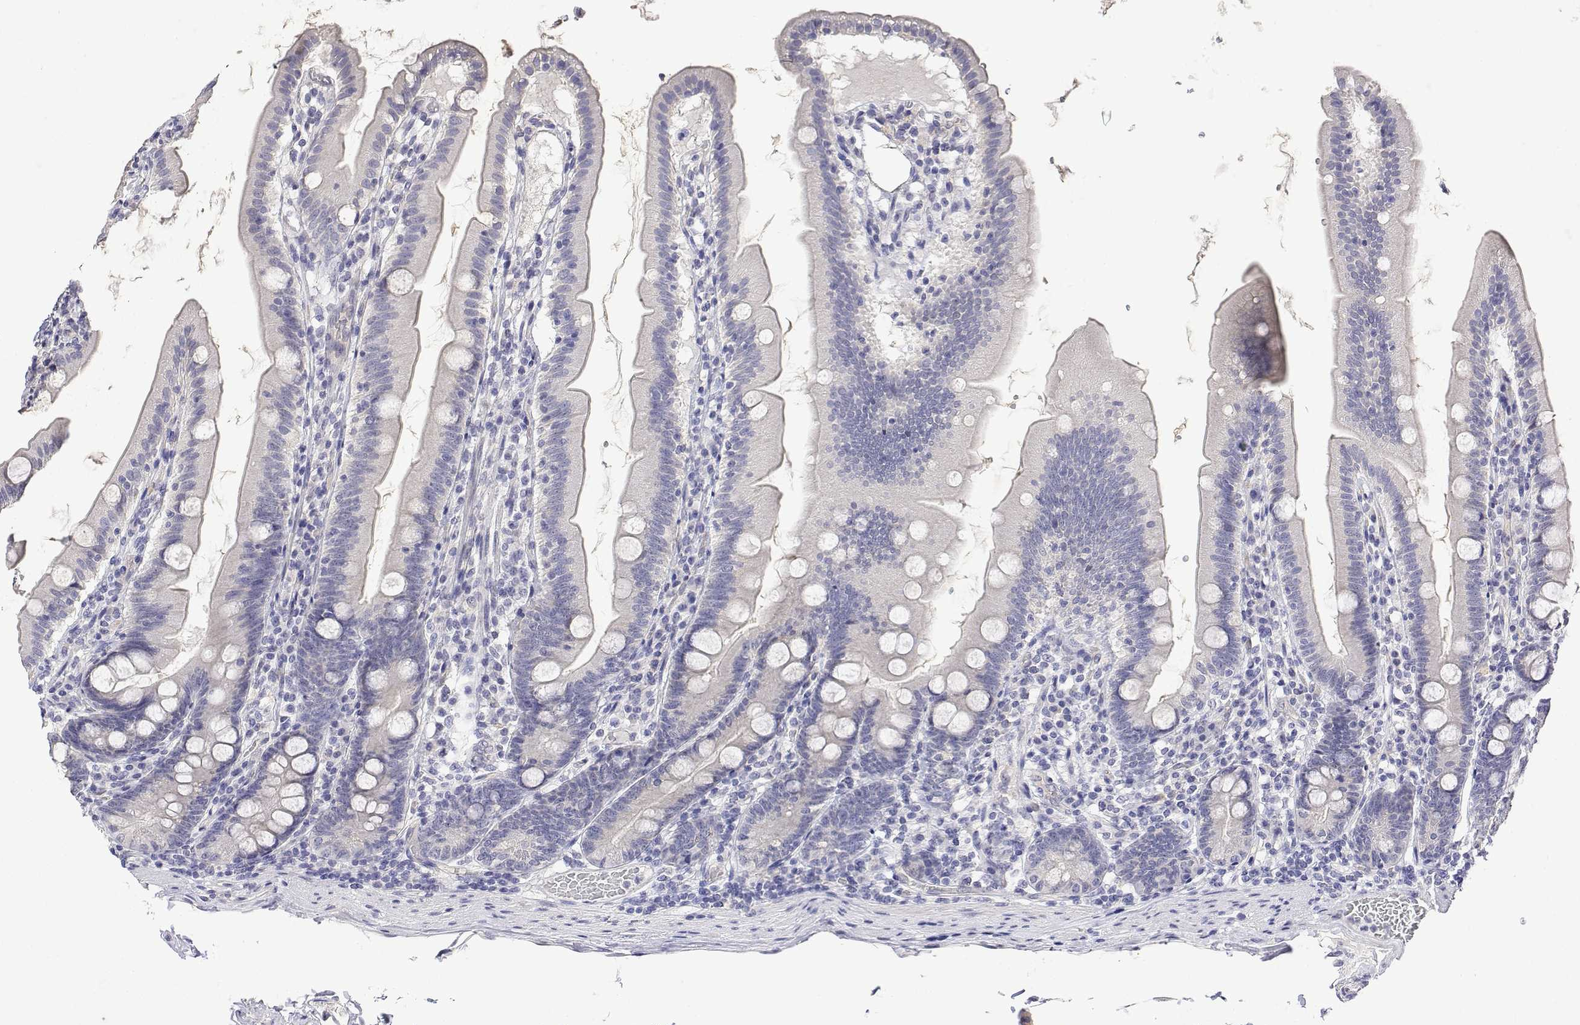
{"staining": {"intensity": "negative", "quantity": "none", "location": "none"}, "tissue": "duodenum", "cell_type": "Glandular cells", "image_type": "normal", "snomed": [{"axis": "morphology", "description": "Normal tissue, NOS"}, {"axis": "topography", "description": "Duodenum"}], "caption": "Human duodenum stained for a protein using immunohistochemistry (IHC) demonstrates no expression in glandular cells.", "gene": "PLCB1", "patient": {"sex": "female", "age": 67}}